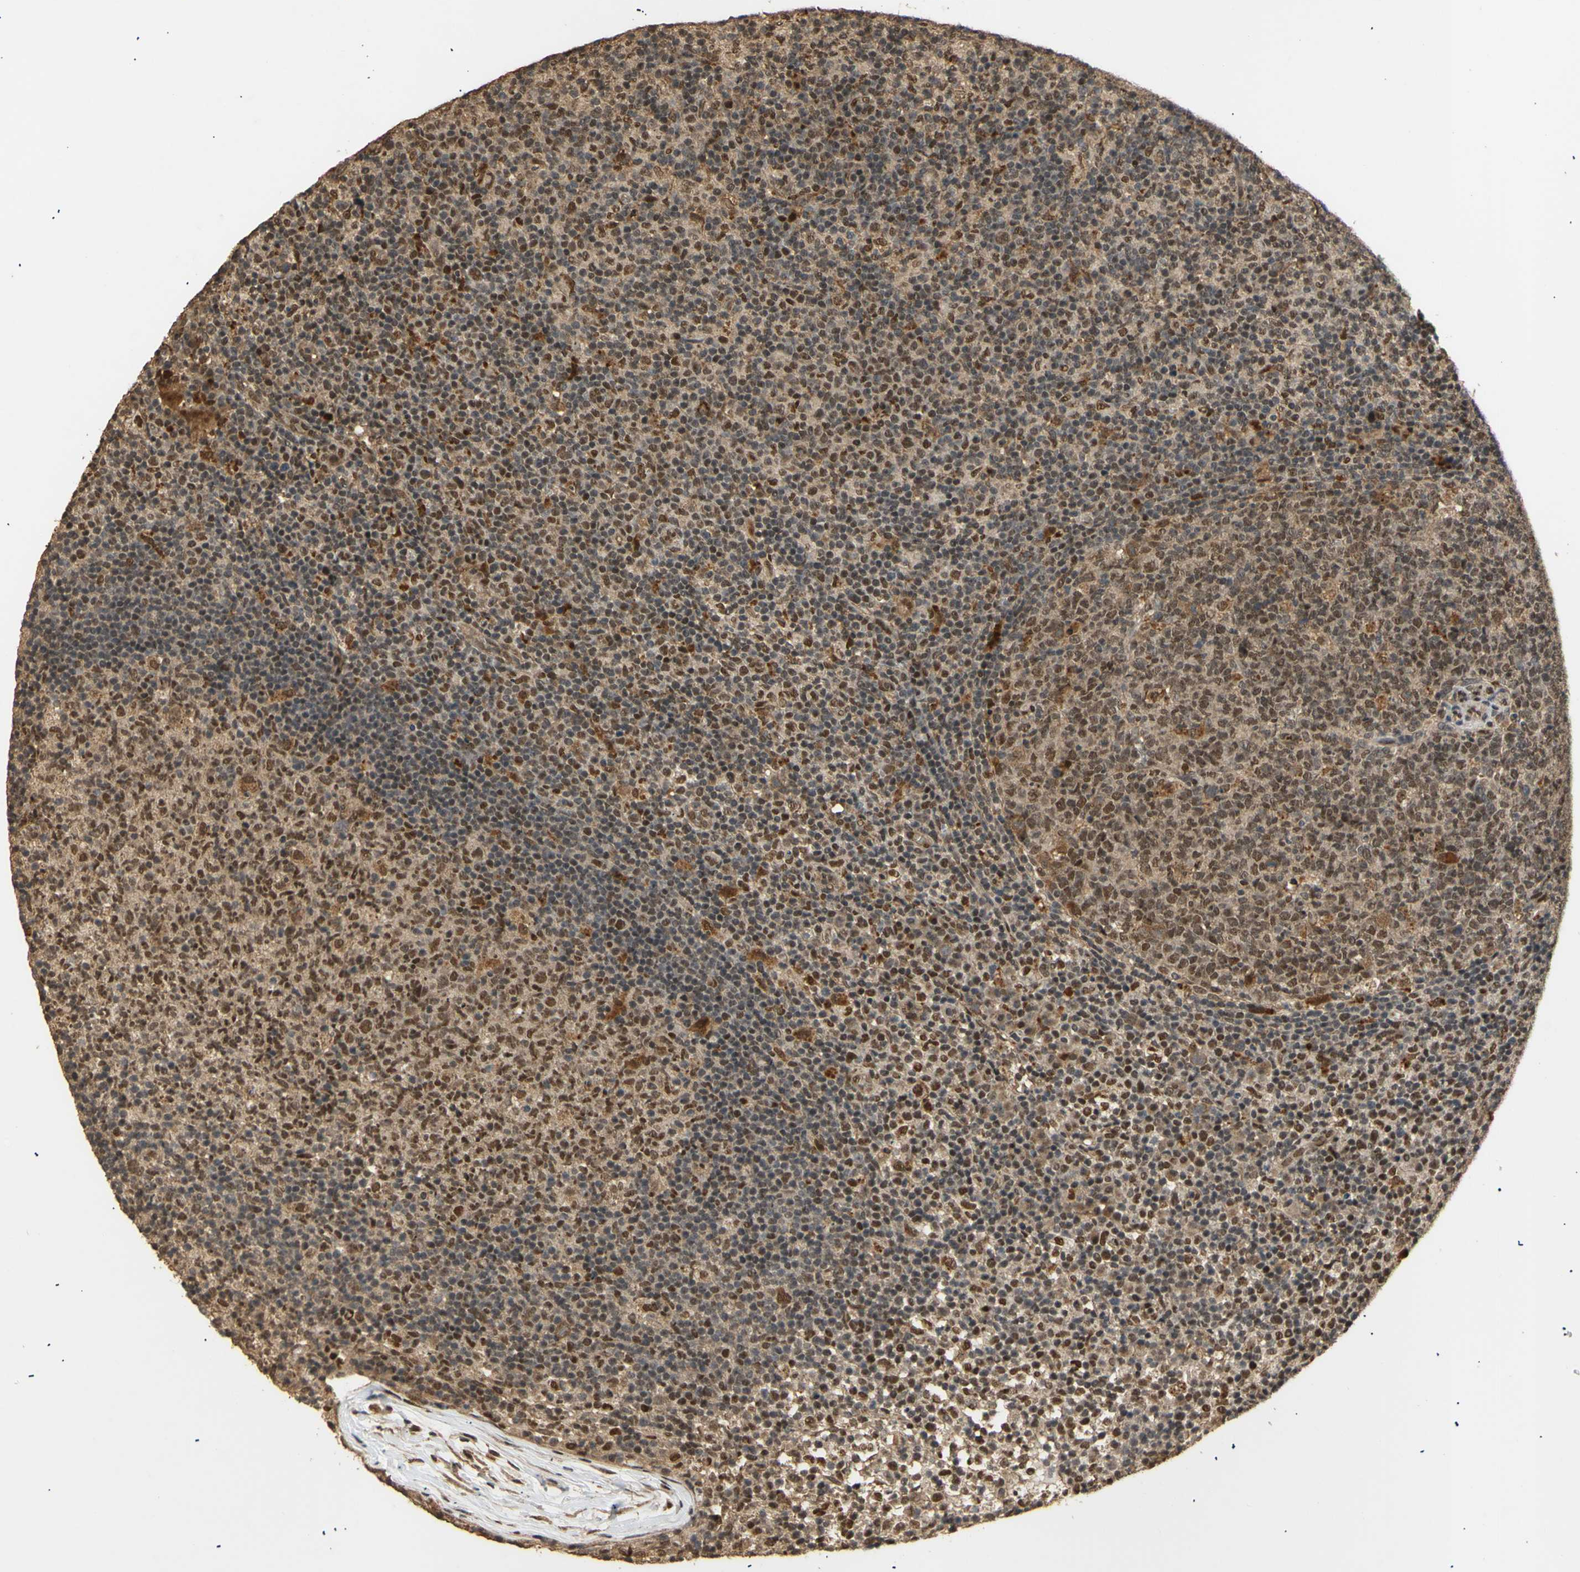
{"staining": {"intensity": "weak", "quantity": ">75%", "location": "nuclear"}, "tissue": "lymph node", "cell_type": "Germinal center cells", "image_type": "normal", "snomed": [{"axis": "morphology", "description": "Normal tissue, NOS"}, {"axis": "morphology", "description": "Inflammation, NOS"}, {"axis": "topography", "description": "Lymph node"}], "caption": "High-magnification brightfield microscopy of normal lymph node stained with DAB (brown) and counterstained with hematoxylin (blue). germinal center cells exhibit weak nuclear staining is seen in approximately>75% of cells. Using DAB (brown) and hematoxylin (blue) stains, captured at high magnification using brightfield microscopy.", "gene": "GTF2E2", "patient": {"sex": "male", "age": 55}}